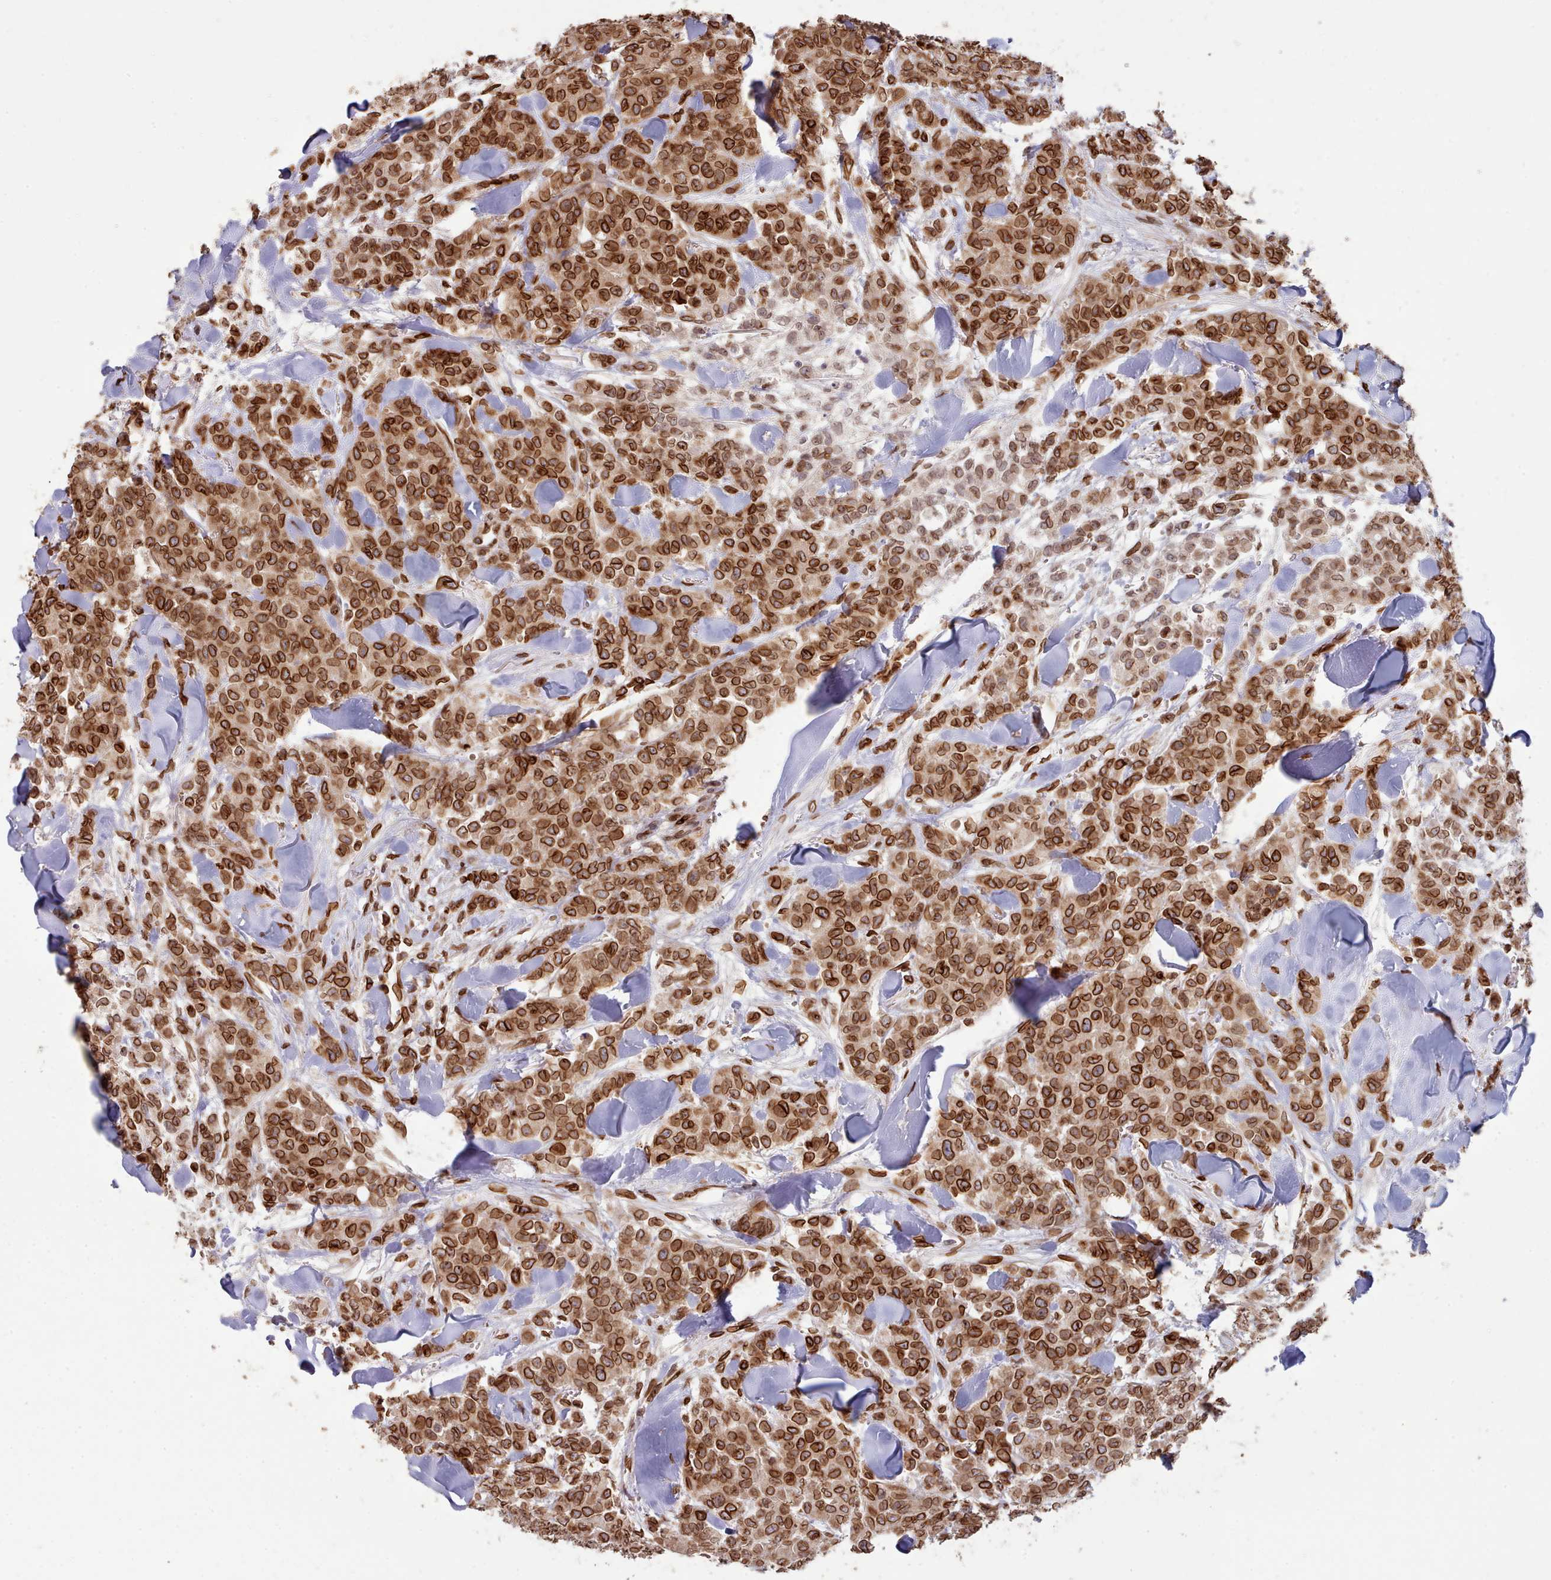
{"staining": {"intensity": "strong", "quantity": ">75%", "location": "cytoplasmic/membranous,nuclear"}, "tissue": "breast cancer", "cell_type": "Tumor cells", "image_type": "cancer", "snomed": [{"axis": "morphology", "description": "Lobular carcinoma"}, {"axis": "topography", "description": "Breast"}], "caption": "DAB immunohistochemical staining of human breast cancer (lobular carcinoma) reveals strong cytoplasmic/membranous and nuclear protein positivity in about >75% of tumor cells.", "gene": "TOR1AIP1", "patient": {"sex": "female", "age": 91}}